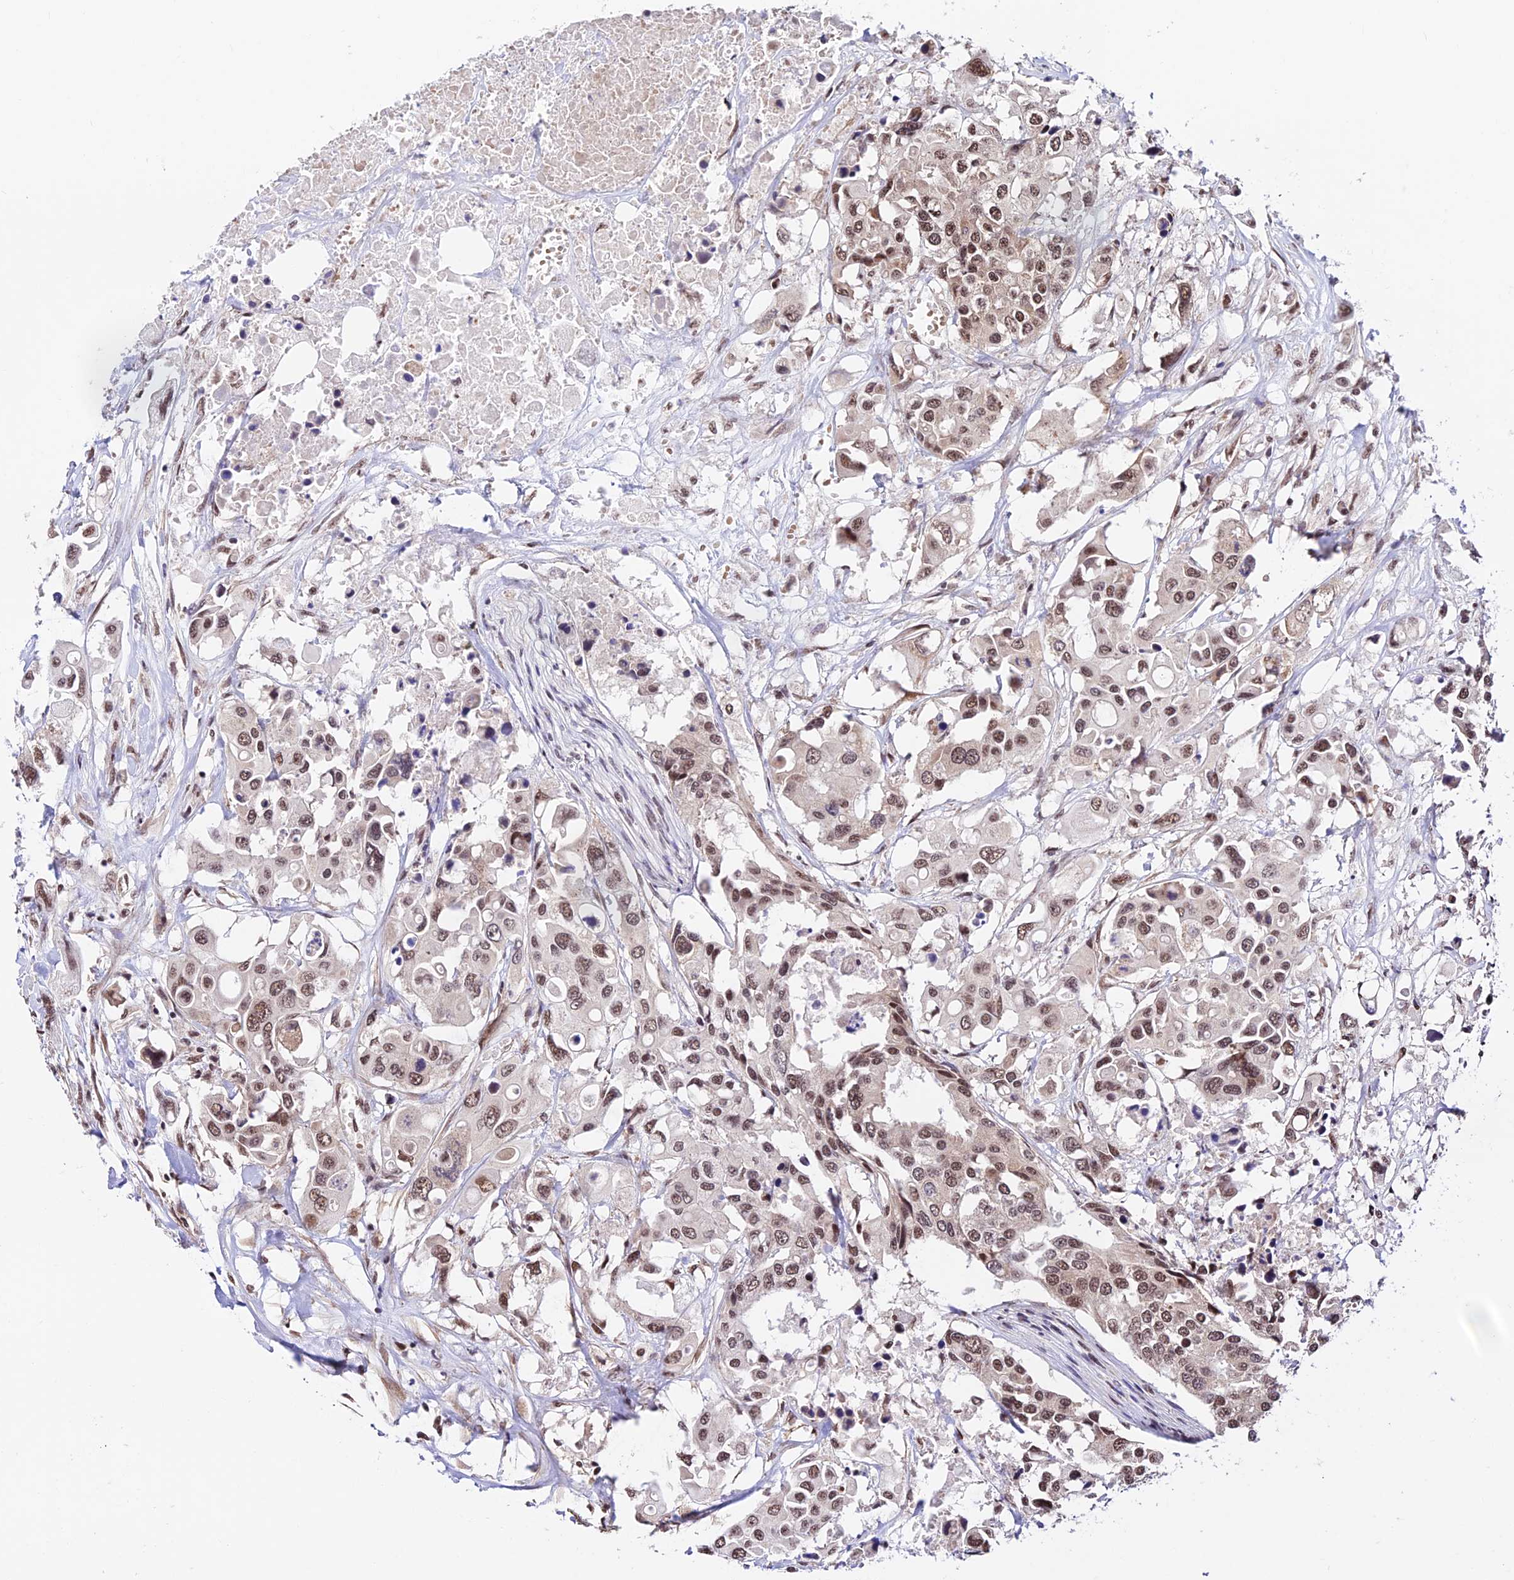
{"staining": {"intensity": "moderate", "quantity": ">75%", "location": "nuclear"}, "tissue": "colorectal cancer", "cell_type": "Tumor cells", "image_type": "cancer", "snomed": [{"axis": "morphology", "description": "Adenocarcinoma, NOS"}, {"axis": "topography", "description": "Colon"}], "caption": "IHC staining of colorectal cancer, which reveals medium levels of moderate nuclear staining in approximately >75% of tumor cells indicating moderate nuclear protein expression. The staining was performed using DAB (brown) for protein detection and nuclei were counterstained in hematoxylin (blue).", "gene": "RBM42", "patient": {"sex": "male", "age": 77}}